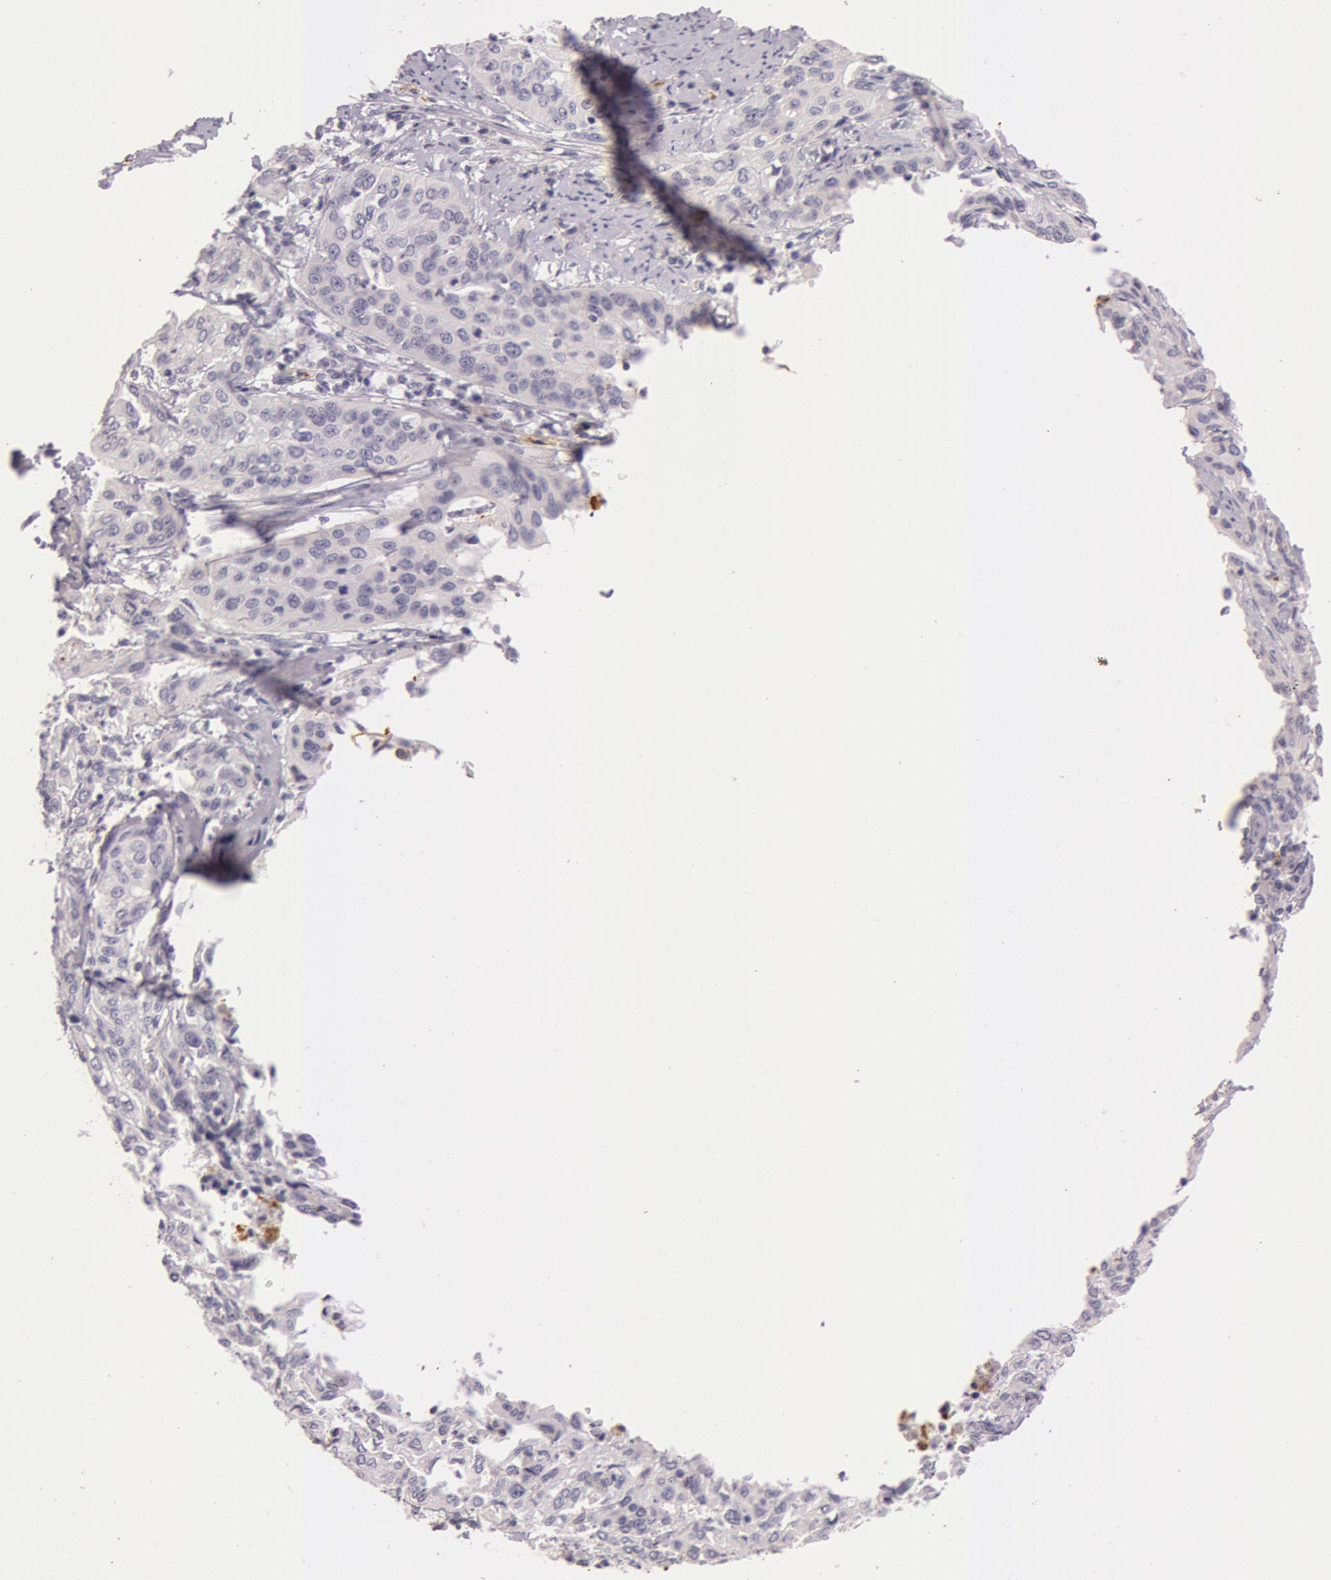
{"staining": {"intensity": "negative", "quantity": "none", "location": "none"}, "tissue": "cervical cancer", "cell_type": "Tumor cells", "image_type": "cancer", "snomed": [{"axis": "morphology", "description": "Squamous cell carcinoma, NOS"}, {"axis": "topography", "description": "Cervix"}], "caption": "Tumor cells are negative for protein expression in human cervical squamous cell carcinoma.", "gene": "C4BPA", "patient": {"sex": "female", "age": 41}}